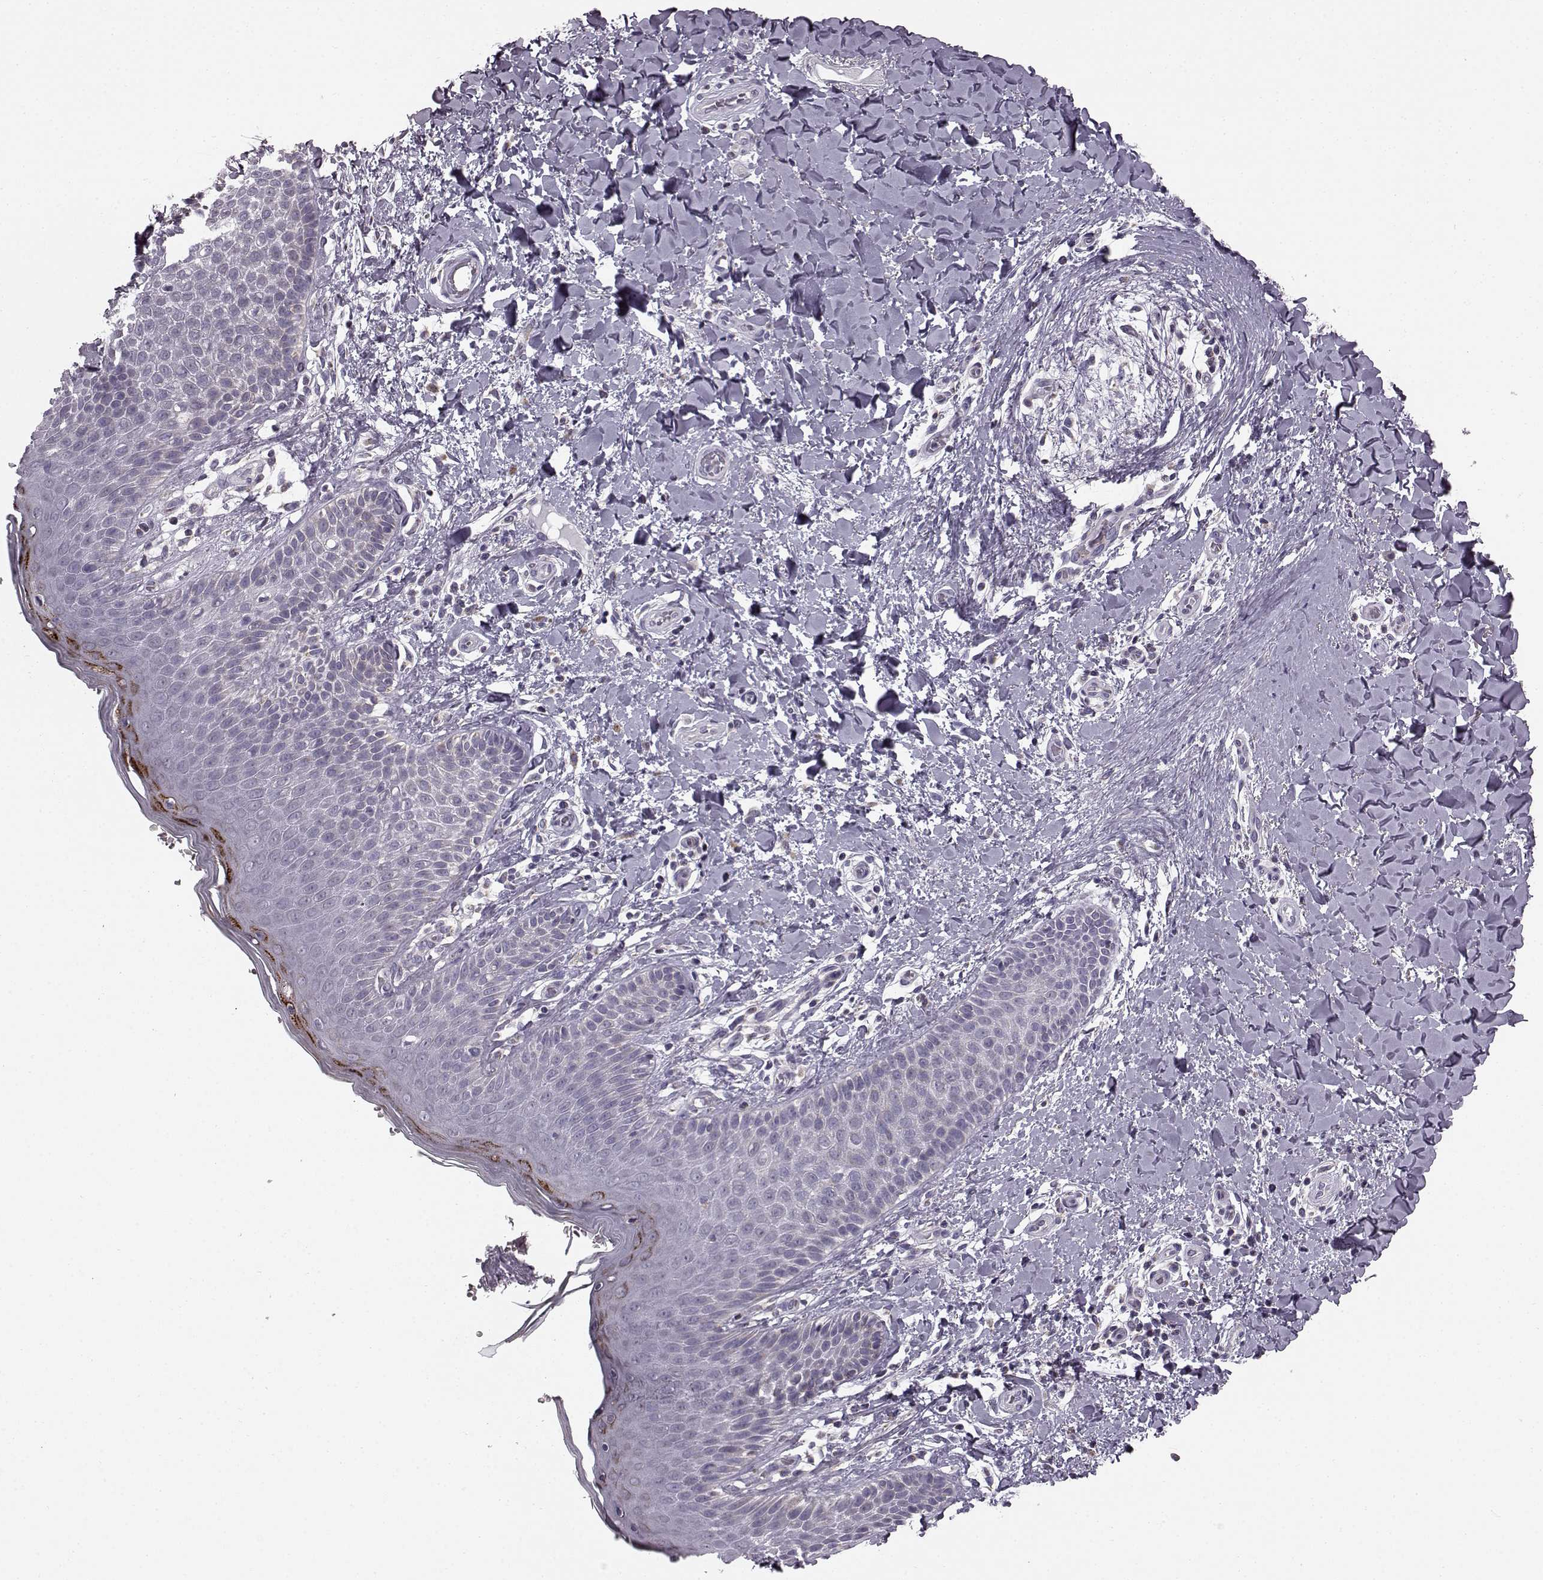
{"staining": {"intensity": "strong", "quantity": "<25%", "location": "cytoplasmic/membranous"}, "tissue": "skin", "cell_type": "Epidermal cells", "image_type": "normal", "snomed": [{"axis": "morphology", "description": "Normal tissue, NOS"}, {"axis": "topography", "description": "Anal"}], "caption": "Protein positivity by immunohistochemistry (IHC) reveals strong cytoplasmic/membranous positivity in about <25% of epidermal cells in benign skin. (Stains: DAB (3,3'-diaminobenzidine) in brown, nuclei in blue, Microscopy: brightfield microscopy at high magnification).", "gene": "FAM8A1", "patient": {"sex": "male", "age": 36}}